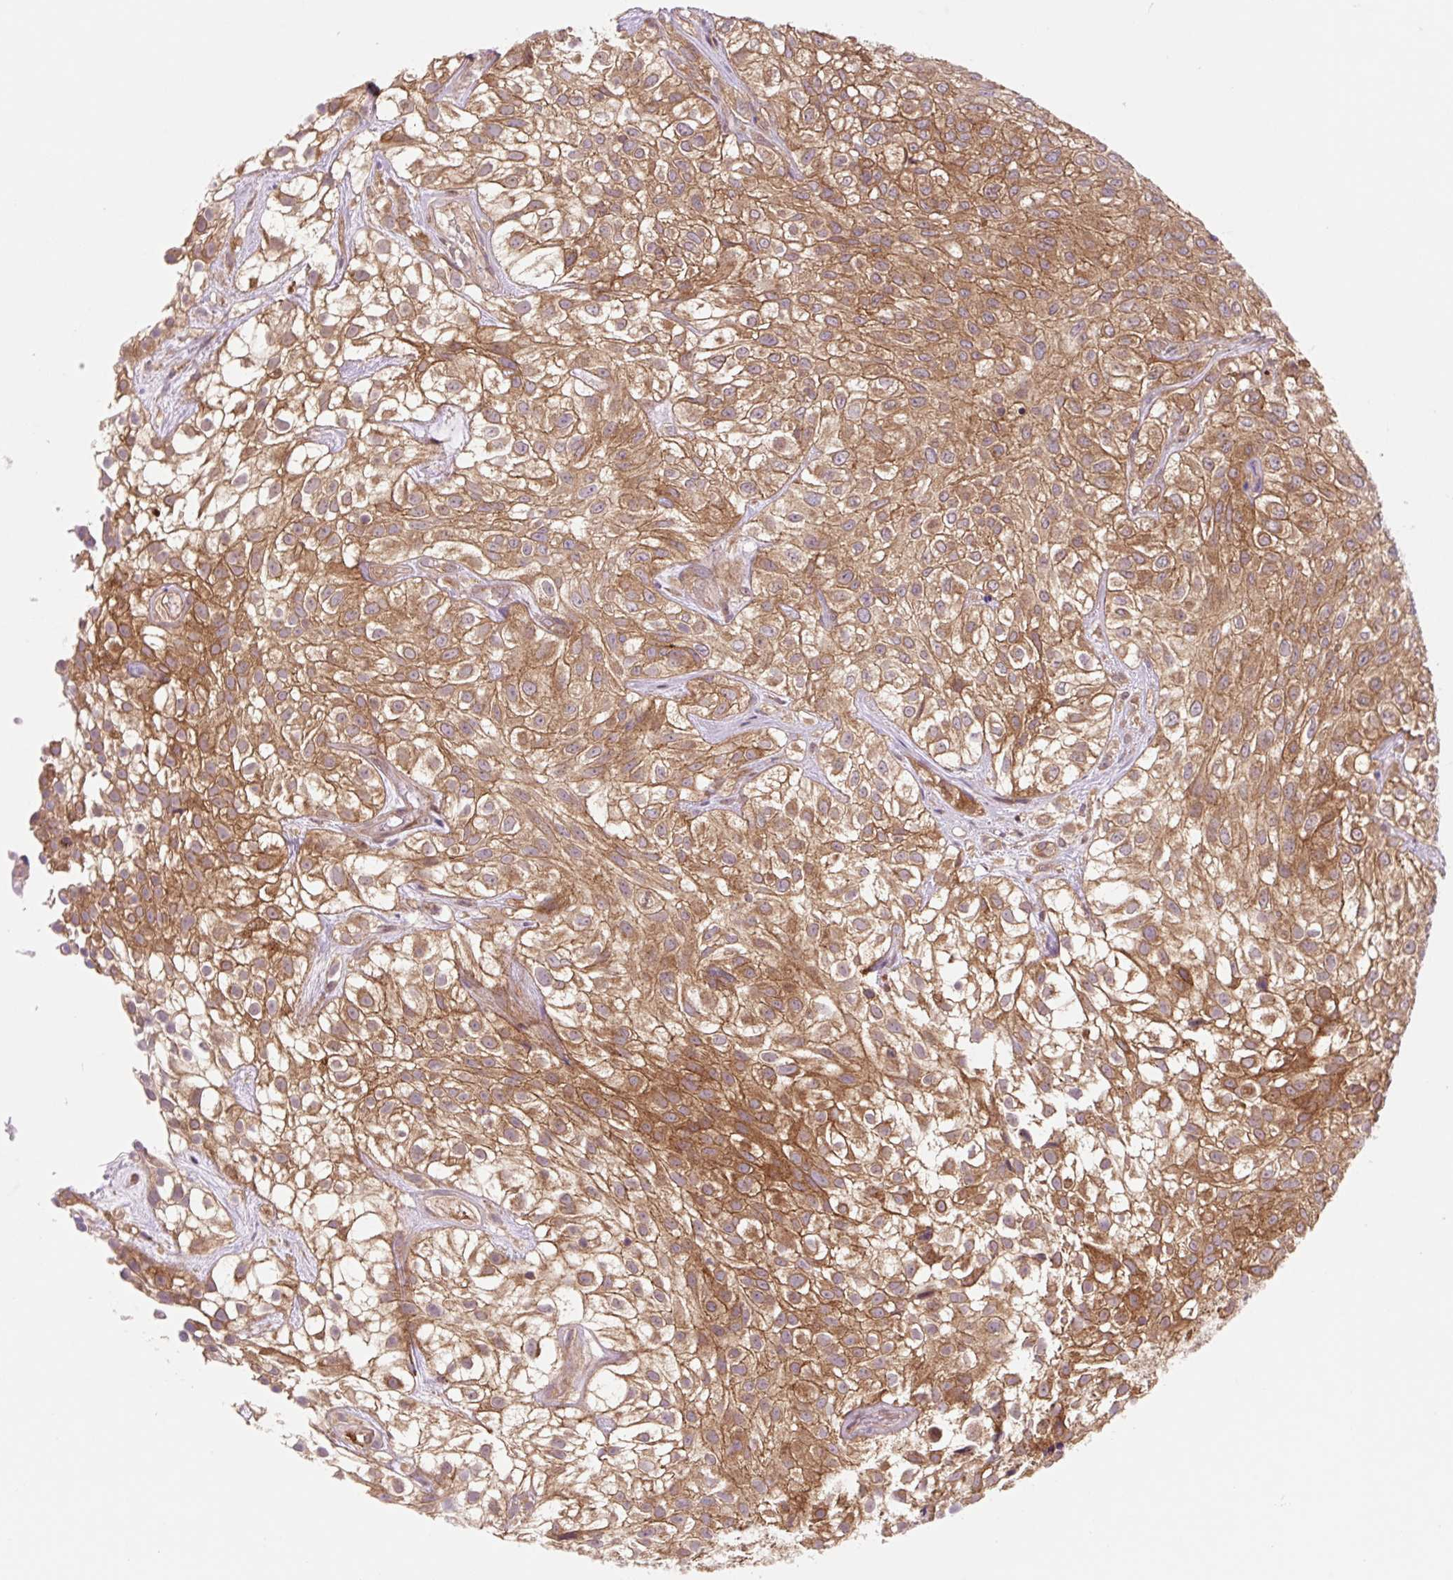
{"staining": {"intensity": "moderate", "quantity": ">75%", "location": "cytoplasmic/membranous"}, "tissue": "urothelial cancer", "cell_type": "Tumor cells", "image_type": "cancer", "snomed": [{"axis": "morphology", "description": "Urothelial carcinoma, High grade"}, {"axis": "topography", "description": "Urinary bladder"}], "caption": "A medium amount of moderate cytoplasmic/membranous expression is appreciated in about >75% of tumor cells in urothelial carcinoma (high-grade) tissue.", "gene": "VPS4A", "patient": {"sex": "male", "age": 56}}